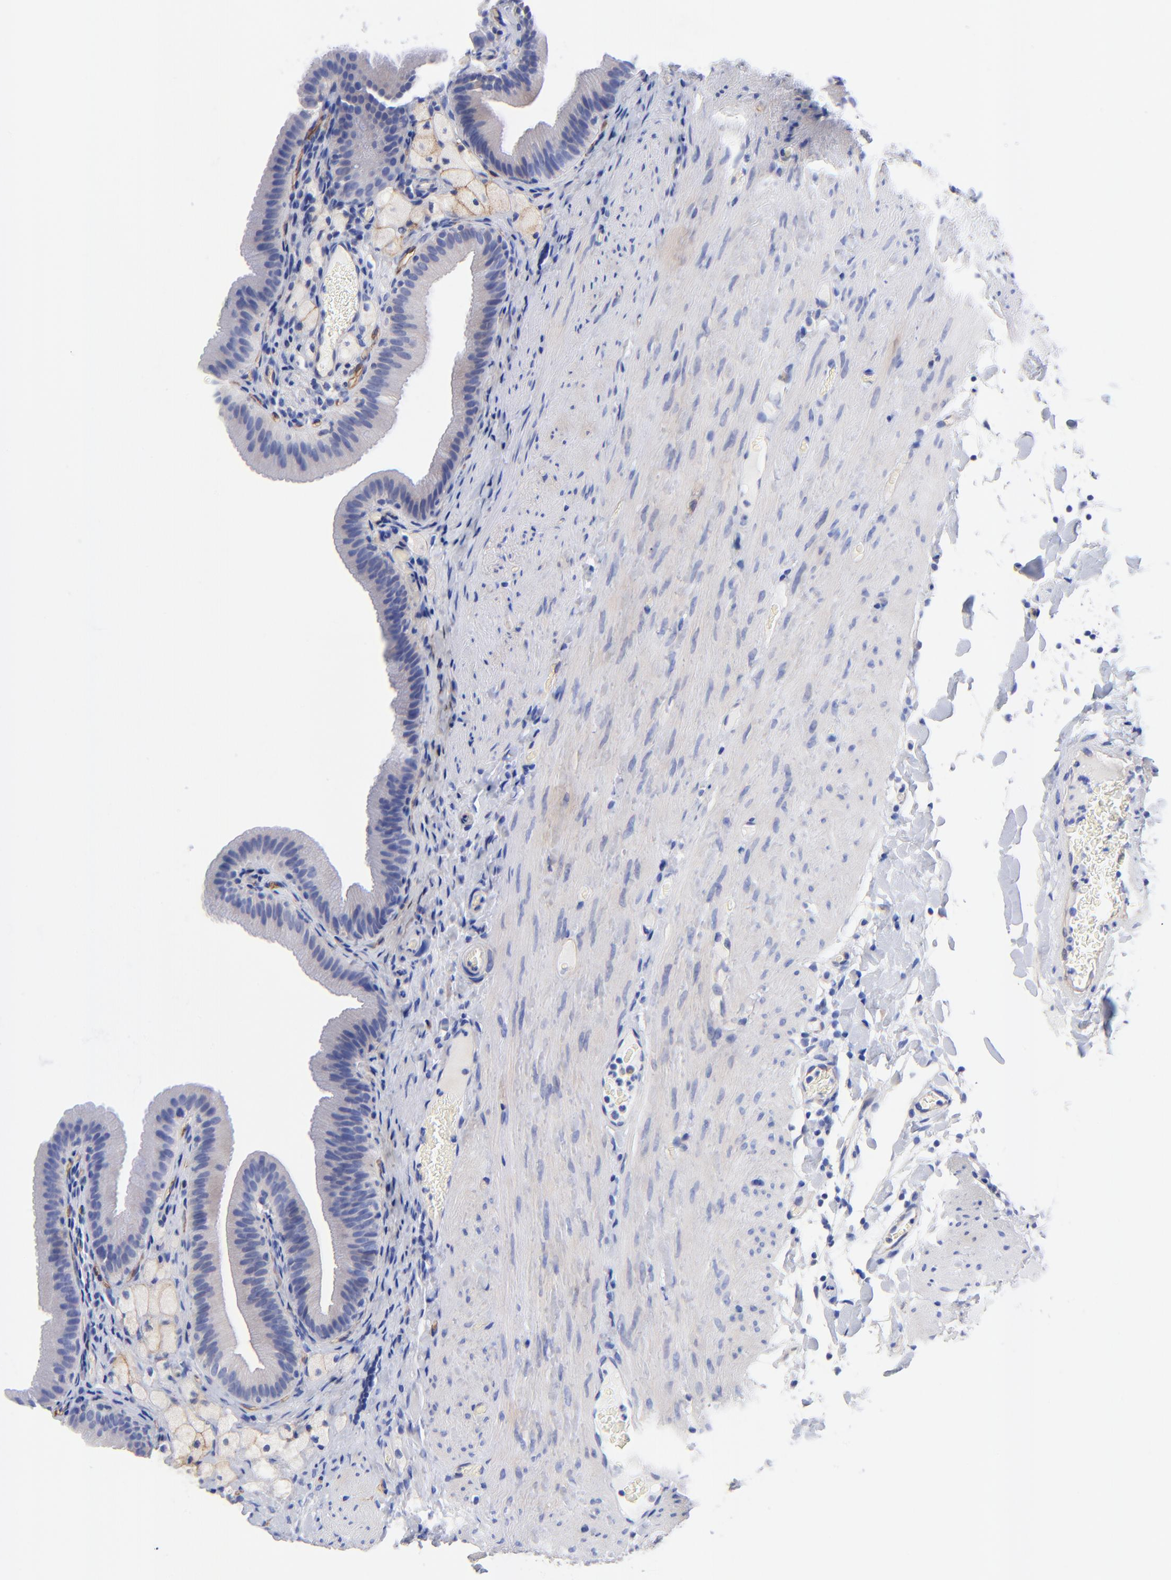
{"staining": {"intensity": "negative", "quantity": "none", "location": "none"}, "tissue": "gallbladder", "cell_type": "Glandular cells", "image_type": "normal", "snomed": [{"axis": "morphology", "description": "Normal tissue, NOS"}, {"axis": "topography", "description": "Gallbladder"}], "caption": "DAB (3,3'-diaminobenzidine) immunohistochemical staining of benign human gallbladder reveals no significant staining in glandular cells. (DAB immunohistochemistry, high magnification).", "gene": "SLC44A2", "patient": {"sex": "female", "age": 24}}